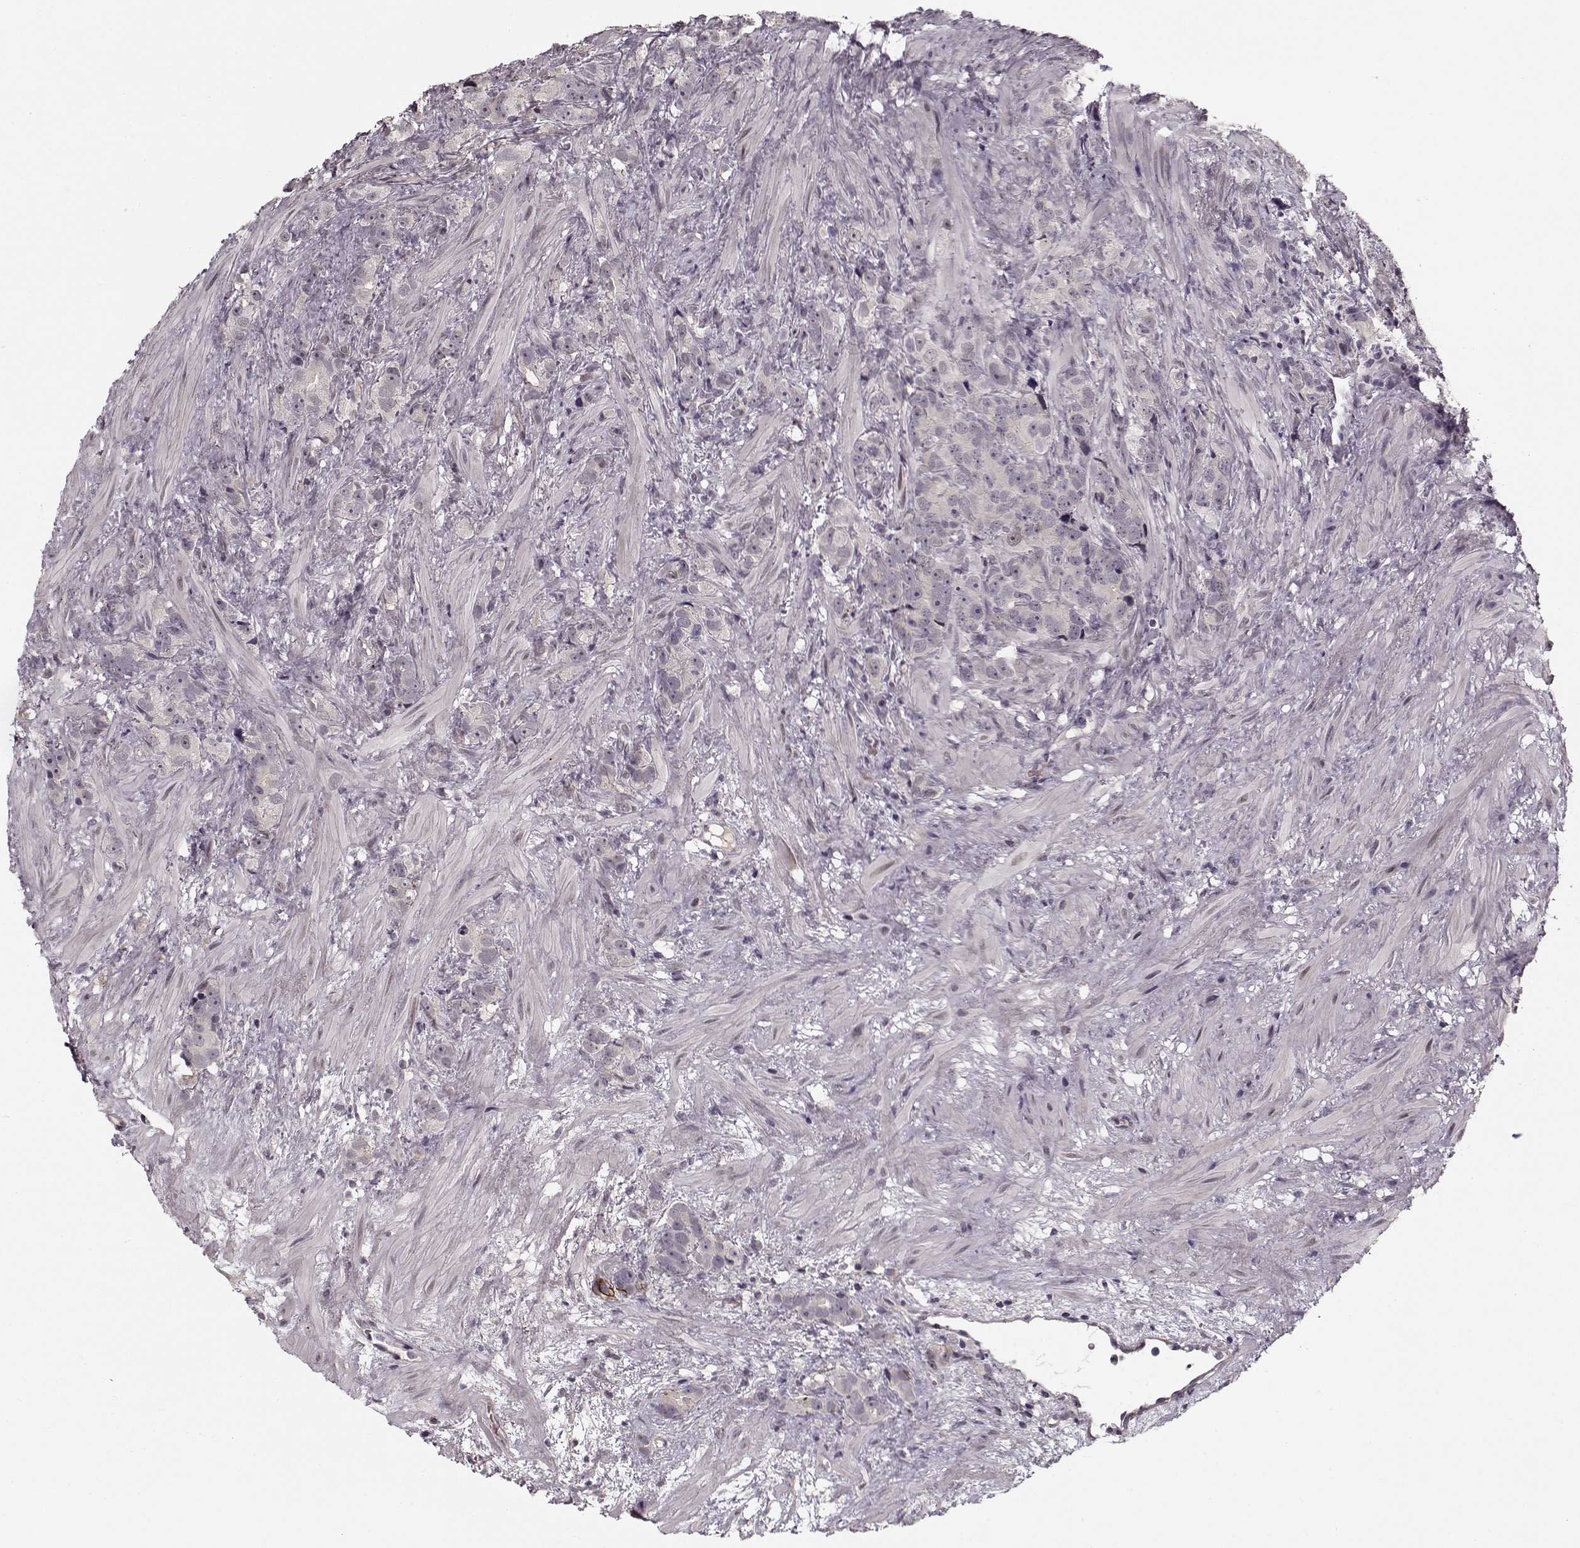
{"staining": {"intensity": "negative", "quantity": "none", "location": "none"}, "tissue": "prostate cancer", "cell_type": "Tumor cells", "image_type": "cancer", "snomed": [{"axis": "morphology", "description": "Adenocarcinoma, High grade"}, {"axis": "topography", "description": "Prostate"}], "caption": "This is a image of immunohistochemistry staining of prostate cancer, which shows no expression in tumor cells.", "gene": "DNAI3", "patient": {"sex": "male", "age": 90}}